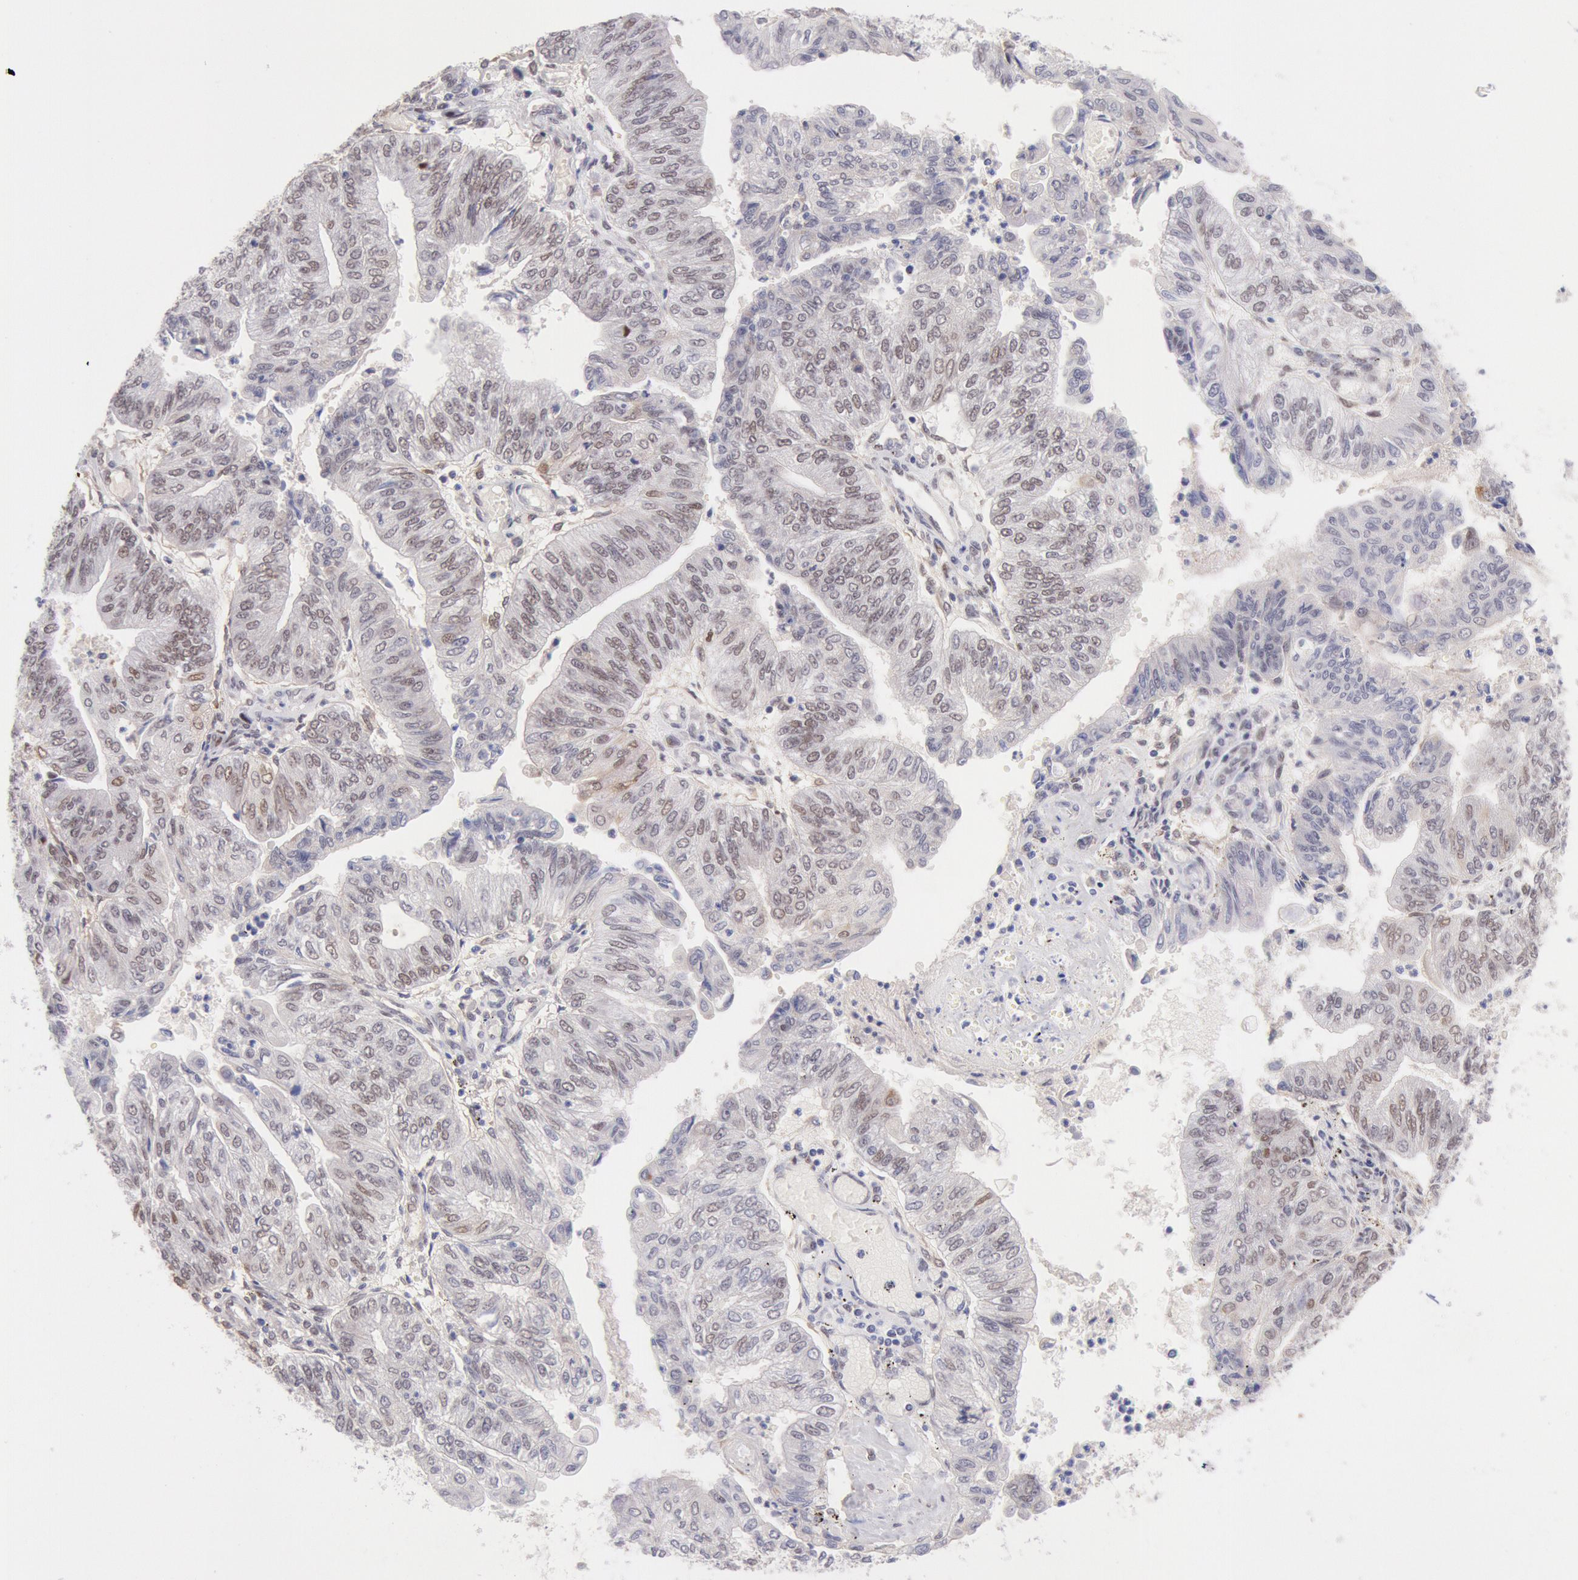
{"staining": {"intensity": "weak", "quantity": "25%-75%", "location": "nuclear"}, "tissue": "endometrial cancer", "cell_type": "Tumor cells", "image_type": "cancer", "snomed": [{"axis": "morphology", "description": "Adenocarcinoma, NOS"}, {"axis": "topography", "description": "Endometrium"}], "caption": "High-magnification brightfield microscopy of adenocarcinoma (endometrial) stained with DAB (3,3'-diaminobenzidine) (brown) and counterstained with hematoxylin (blue). tumor cells exhibit weak nuclear positivity is appreciated in approximately25%-75% of cells.", "gene": "CDKN2B", "patient": {"sex": "female", "age": 59}}